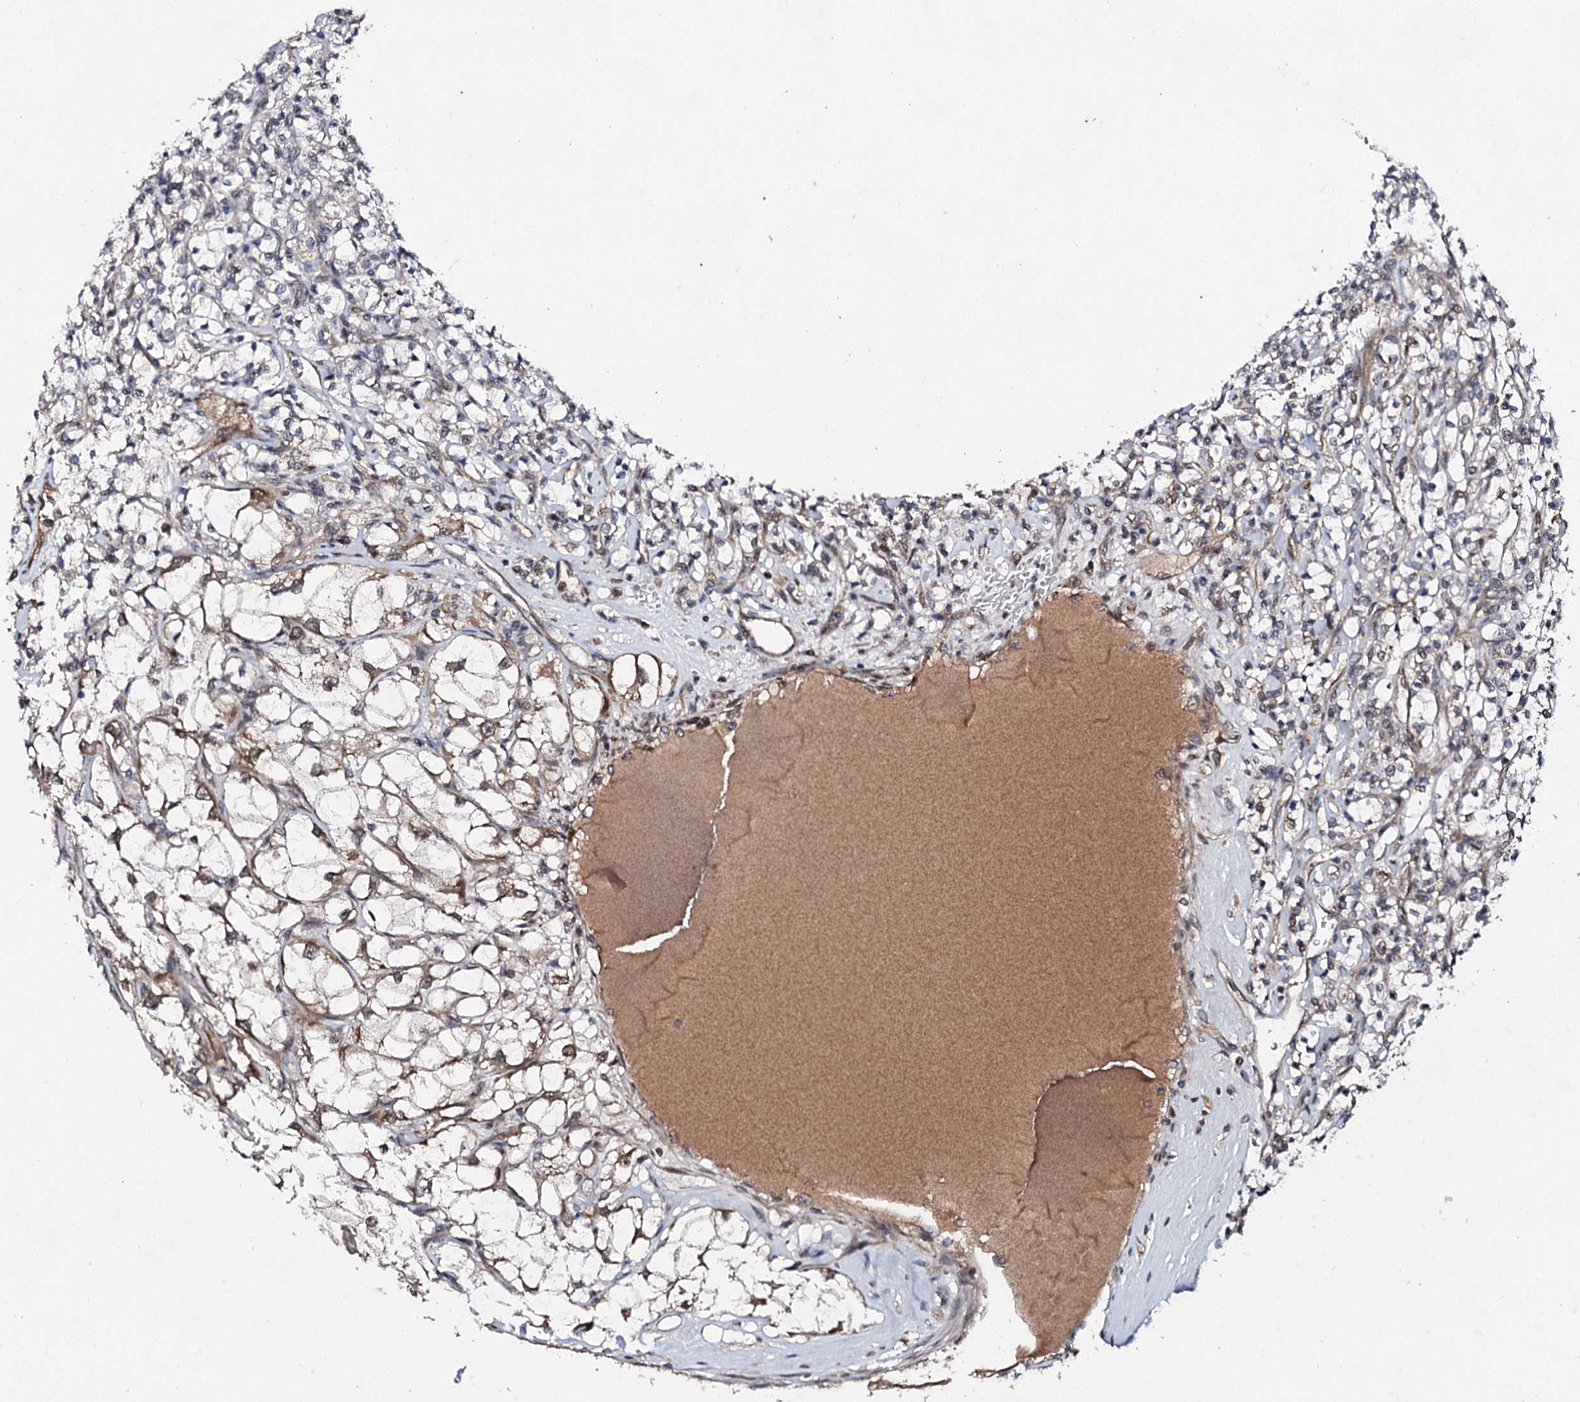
{"staining": {"intensity": "weak", "quantity": "25%-75%", "location": "cytoplasmic/membranous,nuclear"}, "tissue": "renal cancer", "cell_type": "Tumor cells", "image_type": "cancer", "snomed": [{"axis": "morphology", "description": "Adenocarcinoma, NOS"}, {"axis": "topography", "description": "Kidney"}], "caption": "DAB (3,3'-diaminobenzidine) immunohistochemical staining of renal cancer displays weak cytoplasmic/membranous and nuclear protein expression in about 25%-75% of tumor cells. (IHC, brightfield microscopy, high magnification).", "gene": "FAM111A", "patient": {"sex": "female", "age": 69}}